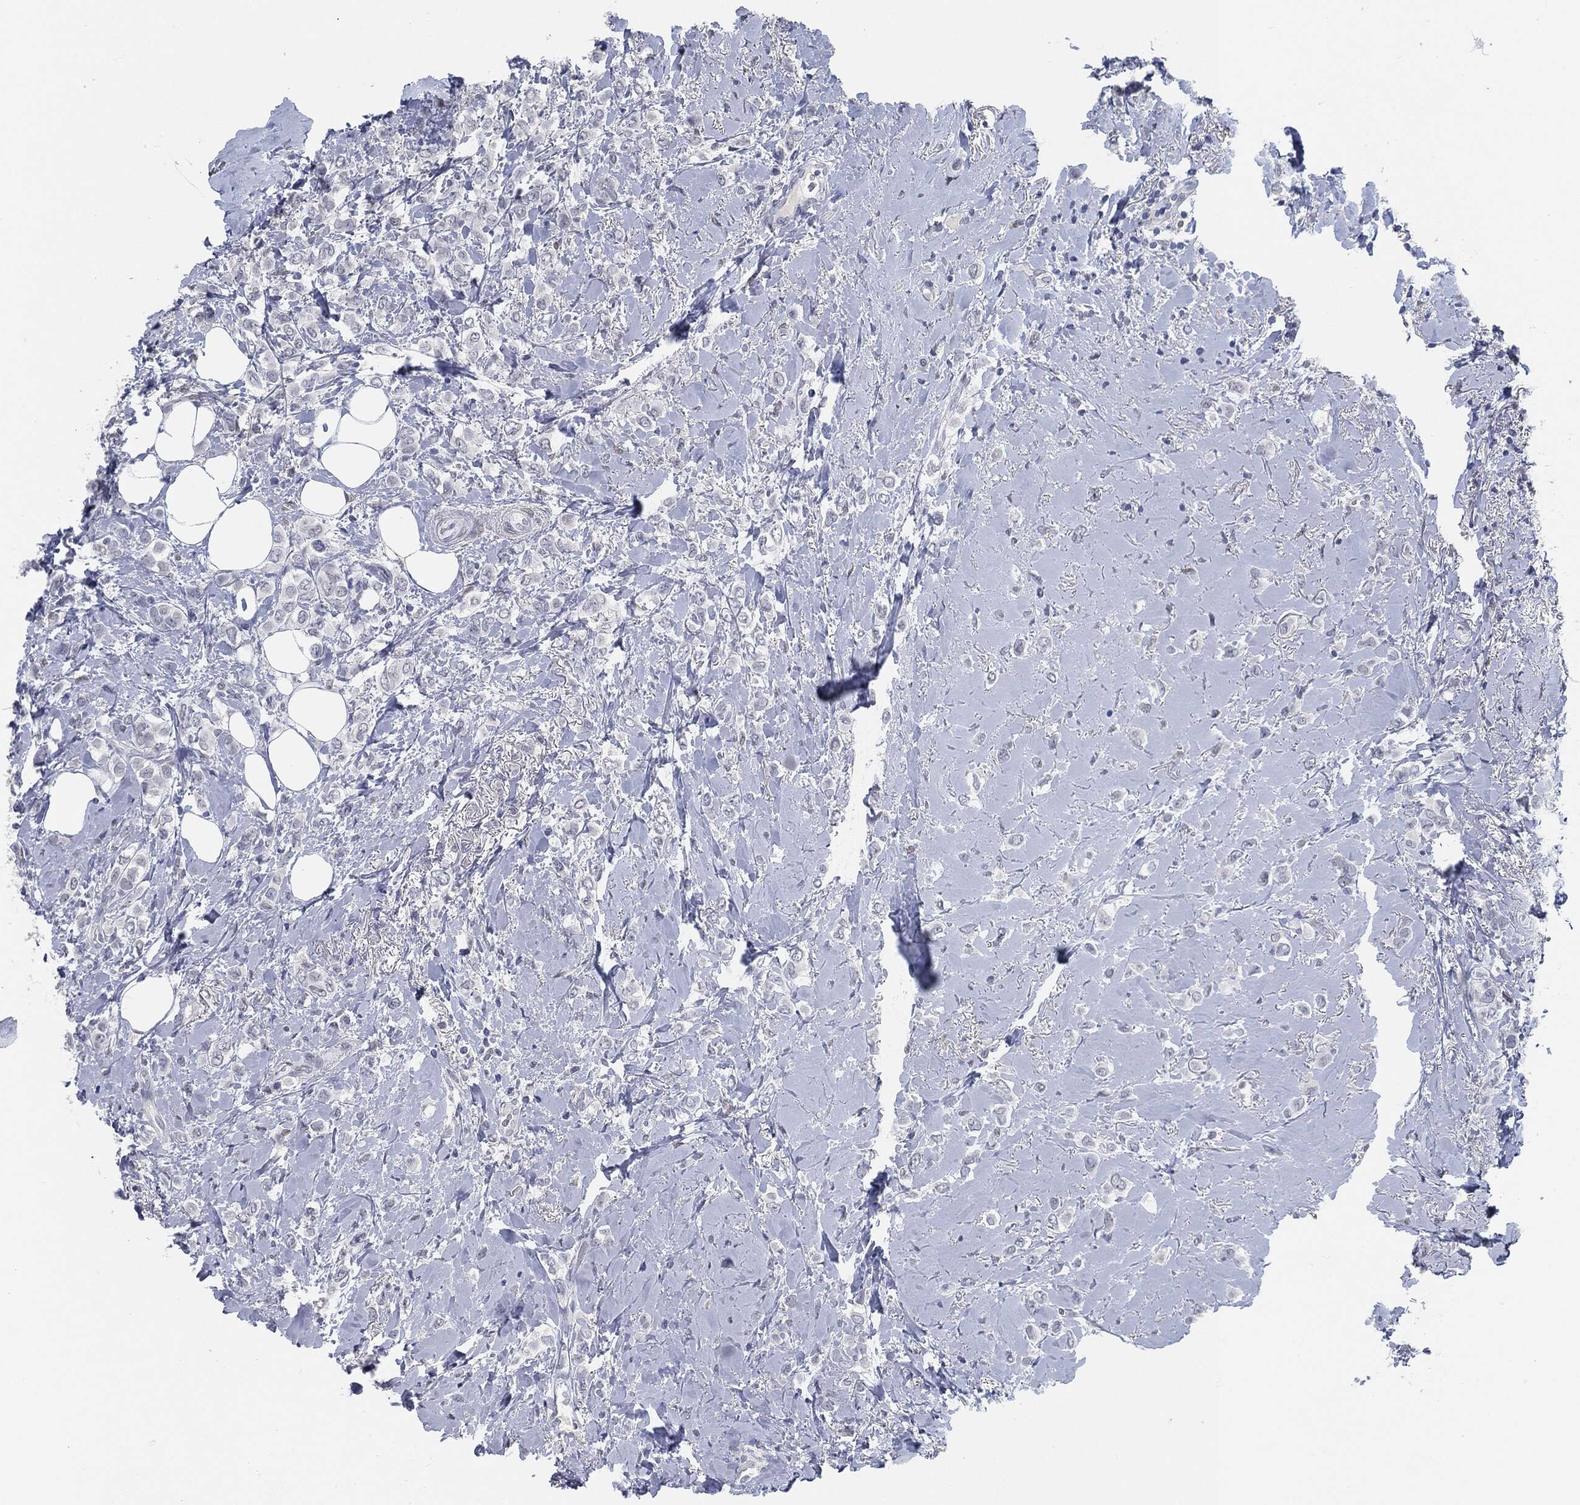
{"staining": {"intensity": "negative", "quantity": "none", "location": "none"}, "tissue": "breast cancer", "cell_type": "Tumor cells", "image_type": "cancer", "snomed": [{"axis": "morphology", "description": "Lobular carcinoma"}, {"axis": "topography", "description": "Breast"}], "caption": "Tumor cells show no significant staining in breast lobular carcinoma. (IHC, brightfield microscopy, high magnification).", "gene": "PROM1", "patient": {"sex": "female", "age": 66}}